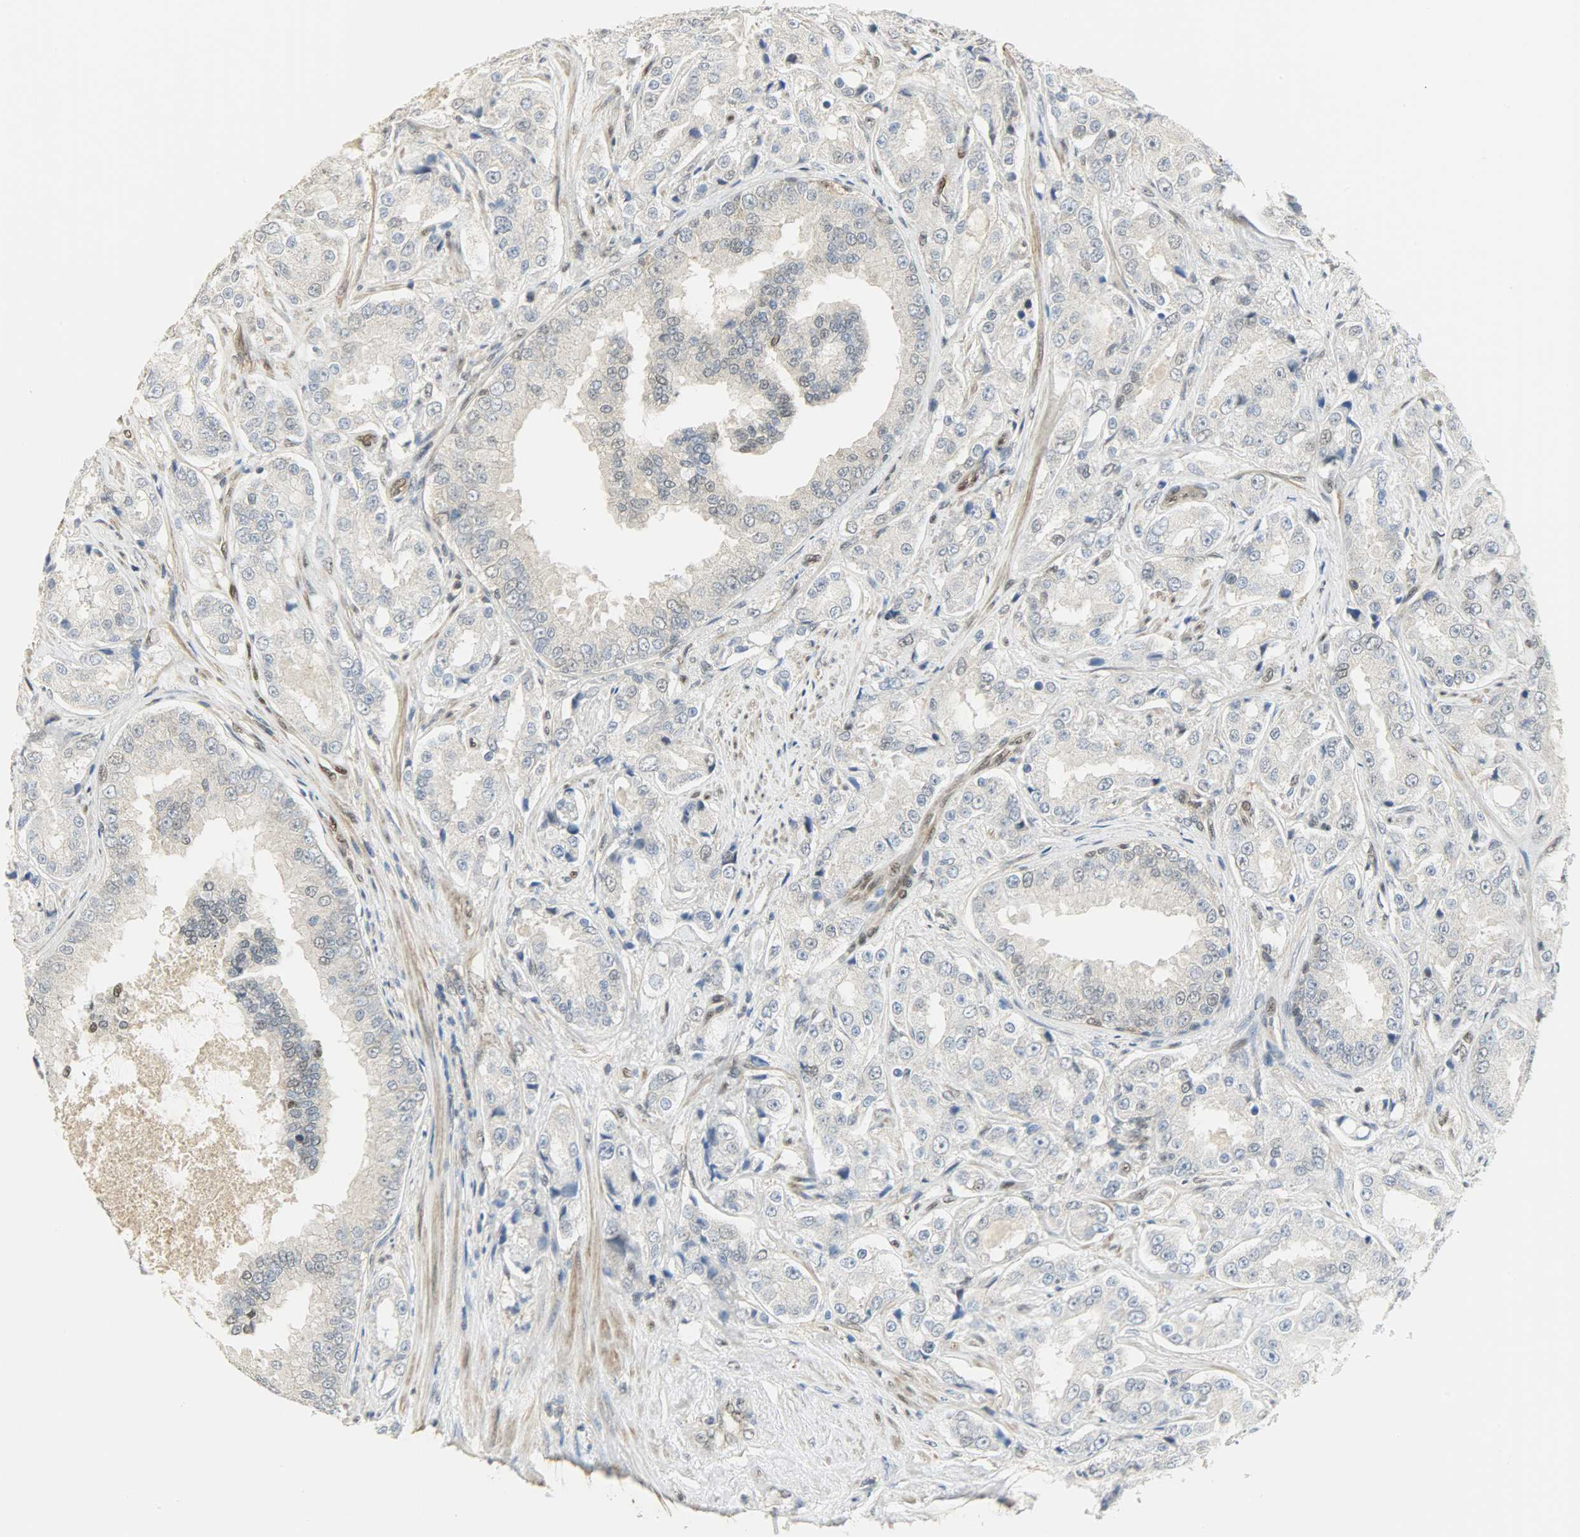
{"staining": {"intensity": "negative", "quantity": "none", "location": "none"}, "tissue": "prostate cancer", "cell_type": "Tumor cells", "image_type": "cancer", "snomed": [{"axis": "morphology", "description": "Adenocarcinoma, High grade"}, {"axis": "topography", "description": "Prostate"}], "caption": "This photomicrograph is of adenocarcinoma (high-grade) (prostate) stained with IHC to label a protein in brown with the nuclei are counter-stained blue. There is no positivity in tumor cells. (DAB (3,3'-diaminobenzidine) immunohistochemistry (IHC), high magnification).", "gene": "NPEPL1", "patient": {"sex": "male", "age": 73}}